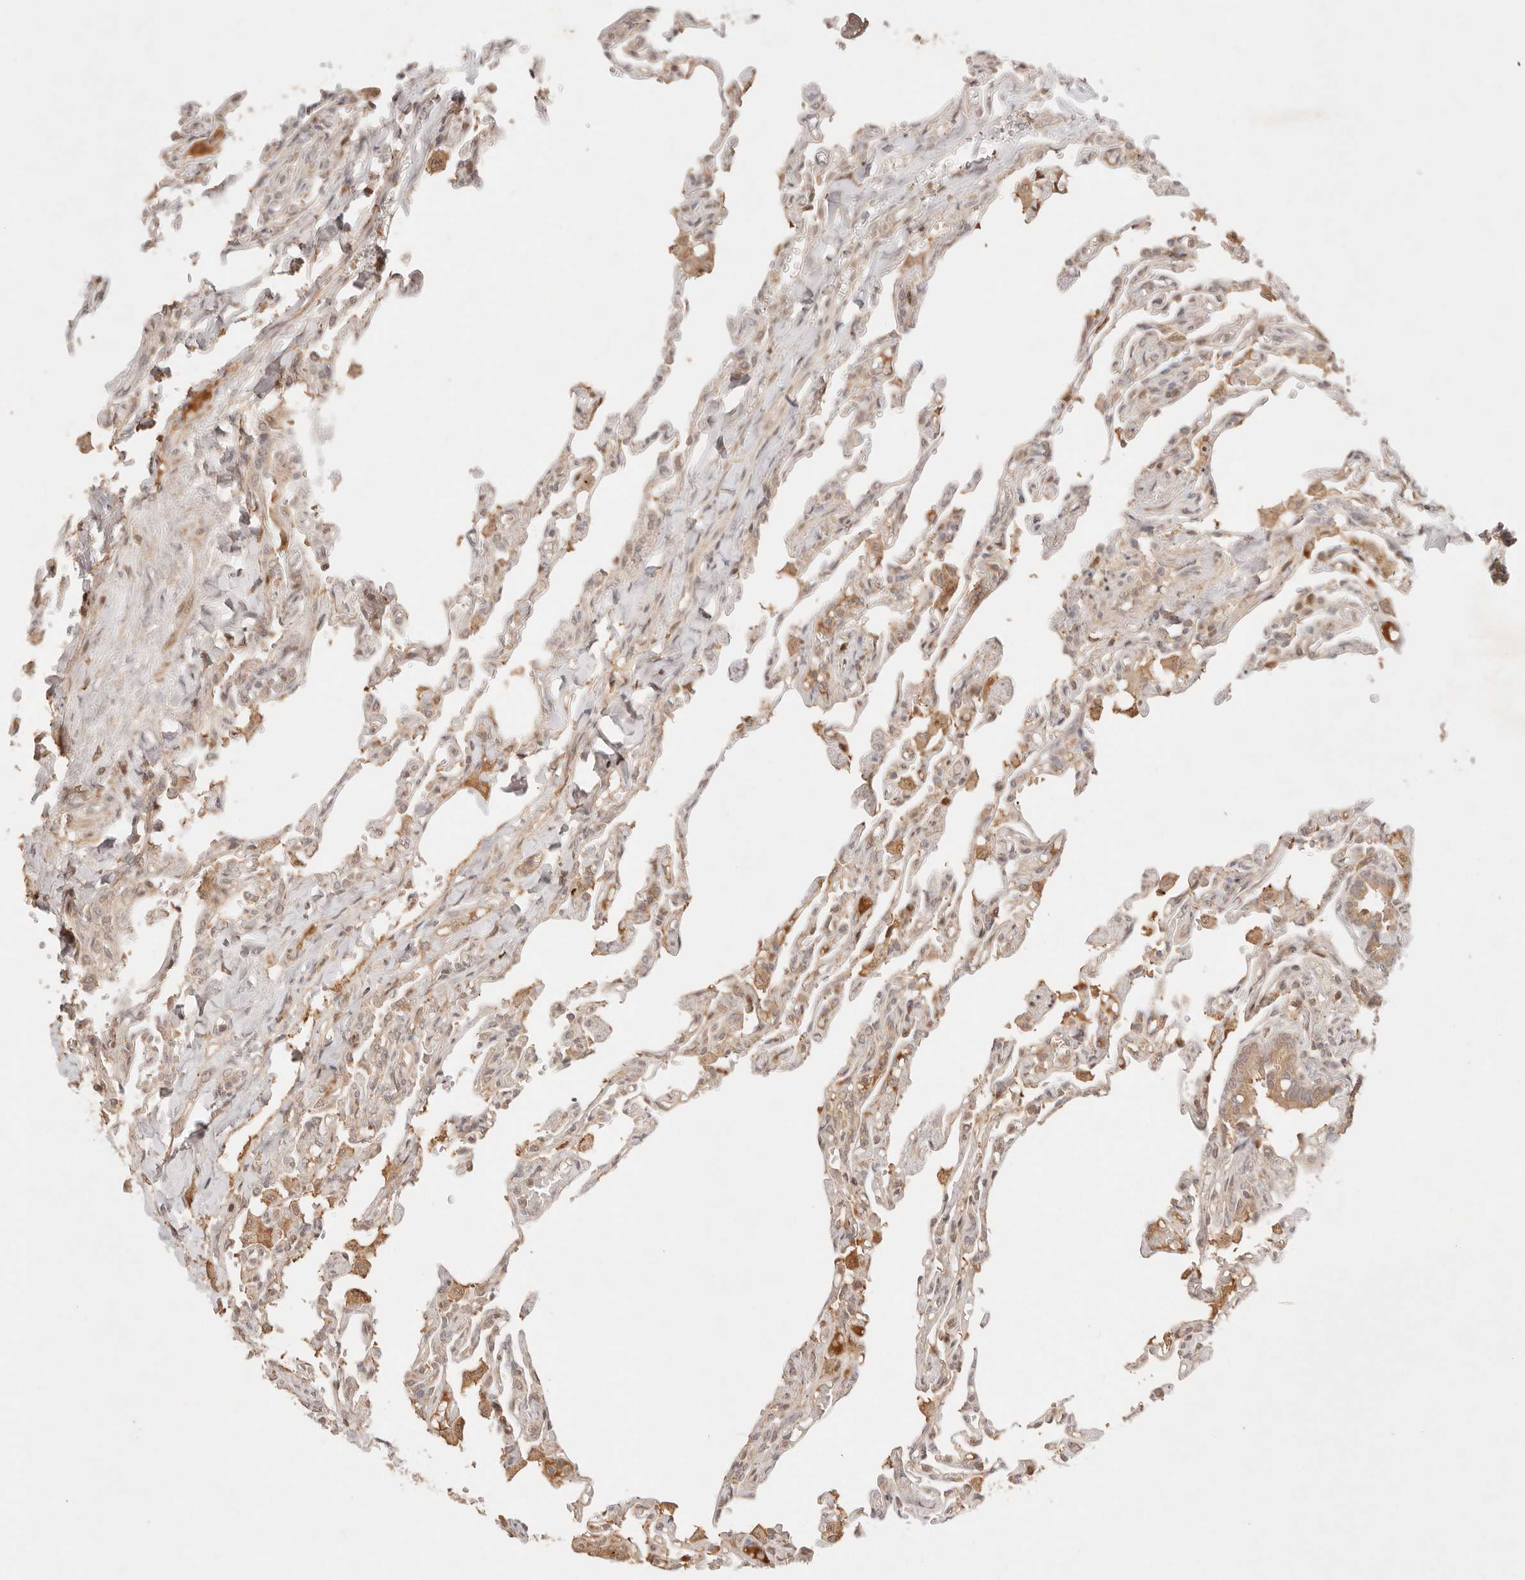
{"staining": {"intensity": "weak", "quantity": ">75%", "location": "cytoplasmic/membranous"}, "tissue": "lung", "cell_type": "Alveolar cells", "image_type": "normal", "snomed": [{"axis": "morphology", "description": "Normal tissue, NOS"}, {"axis": "topography", "description": "Lung"}], "caption": "IHC (DAB (3,3'-diaminobenzidine)) staining of normal human lung displays weak cytoplasmic/membranous protein positivity in about >75% of alveolar cells. Nuclei are stained in blue.", "gene": "PHLDA3", "patient": {"sex": "male", "age": 21}}